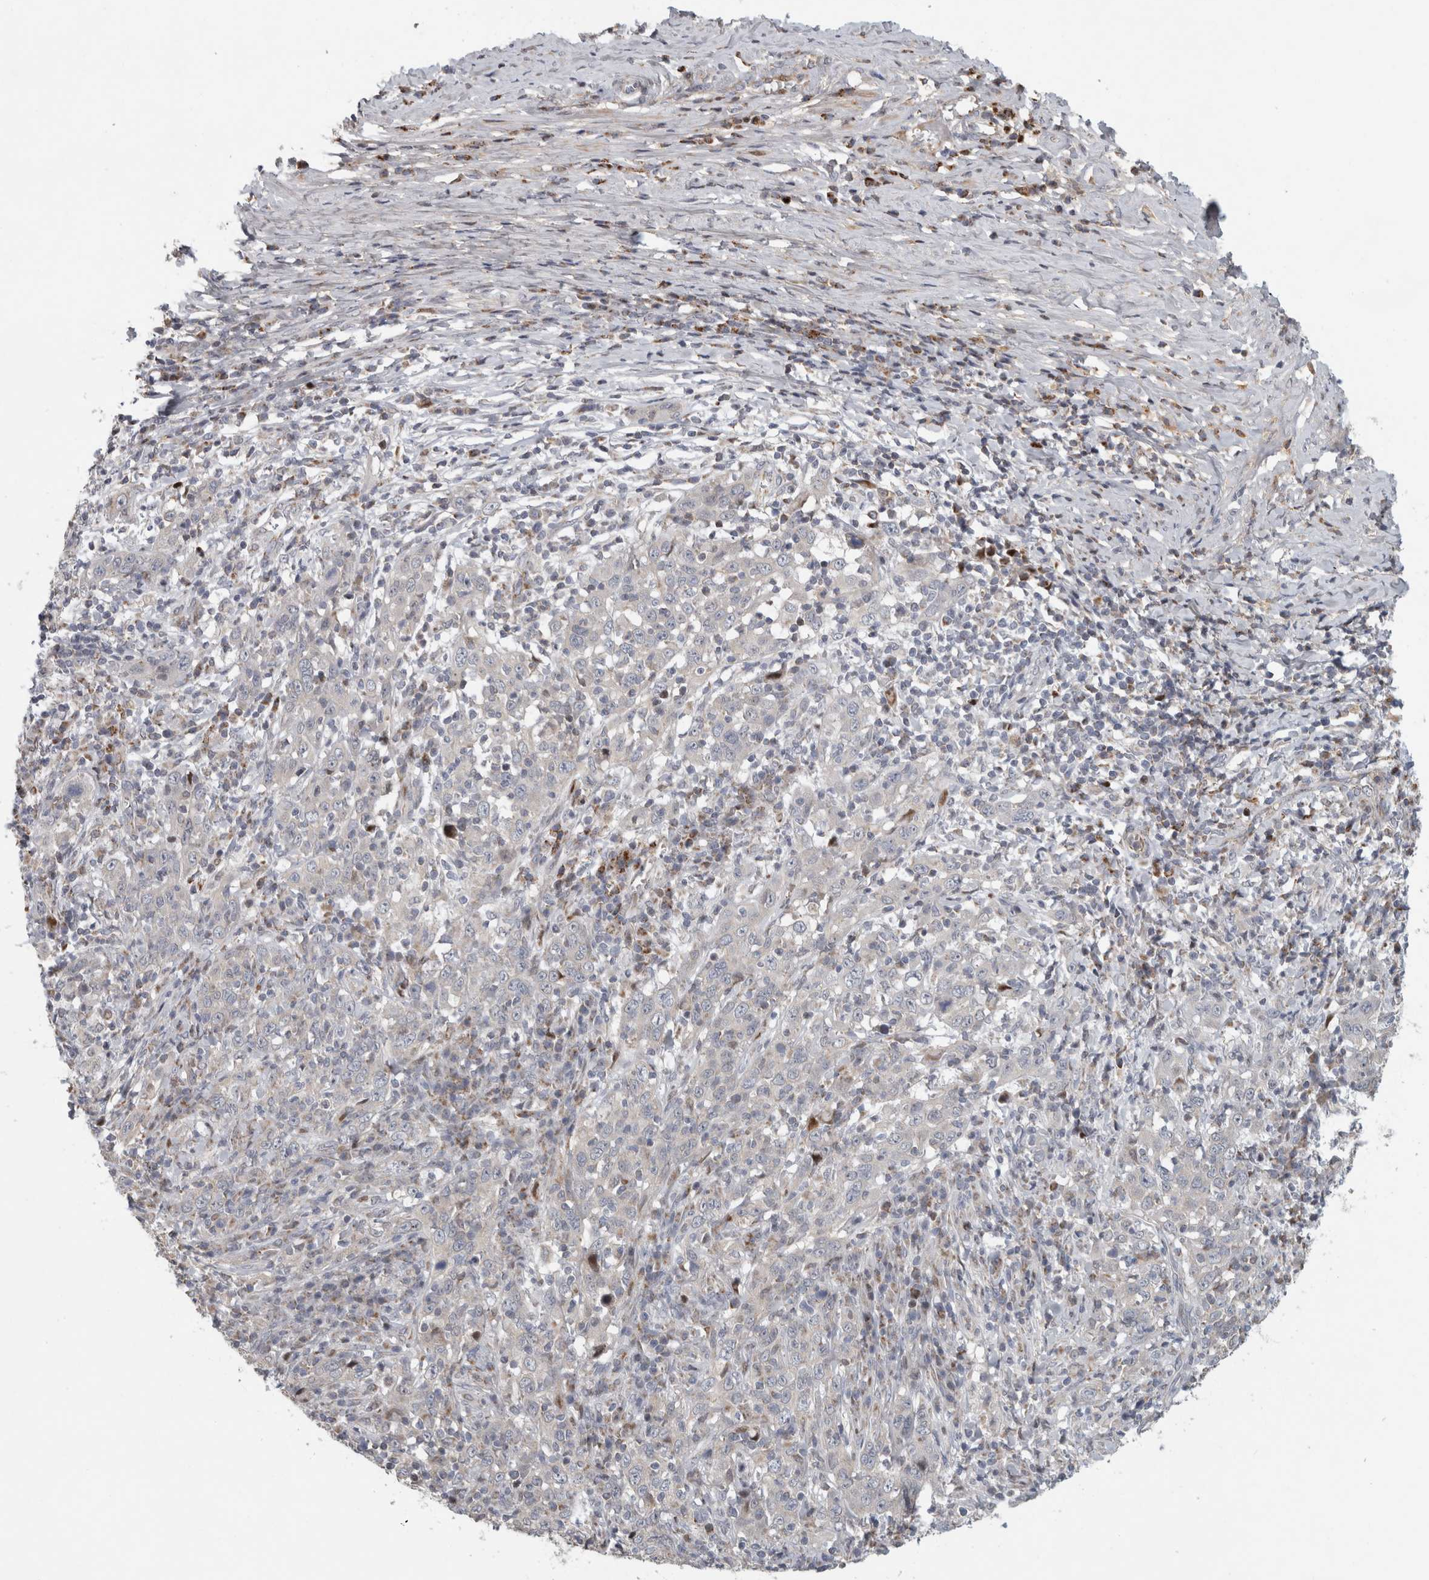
{"staining": {"intensity": "negative", "quantity": "none", "location": "none"}, "tissue": "cervical cancer", "cell_type": "Tumor cells", "image_type": "cancer", "snomed": [{"axis": "morphology", "description": "Squamous cell carcinoma, NOS"}, {"axis": "topography", "description": "Cervix"}], "caption": "The image displays no significant staining in tumor cells of cervical squamous cell carcinoma. (DAB (3,3'-diaminobenzidine) immunohistochemistry (IHC), high magnification).", "gene": "RBM48", "patient": {"sex": "female", "age": 46}}